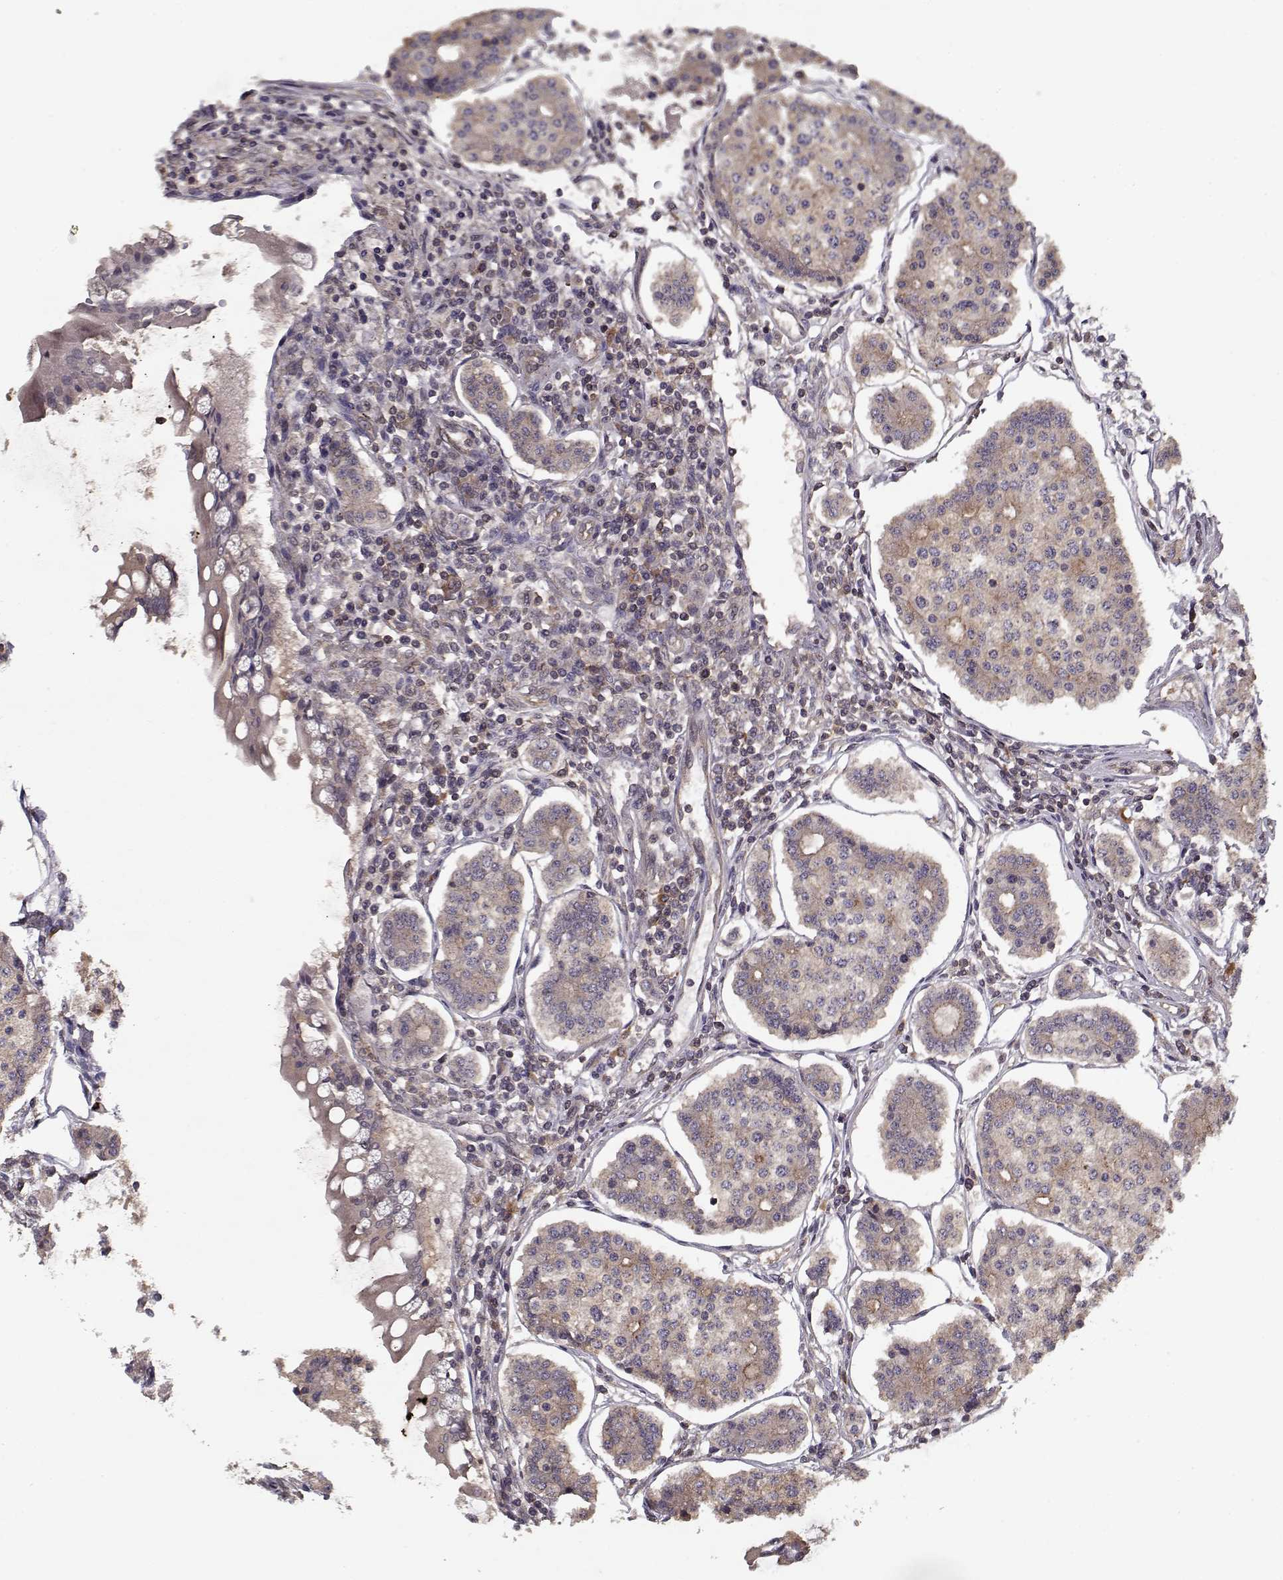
{"staining": {"intensity": "moderate", "quantity": "<25%", "location": "cytoplasmic/membranous"}, "tissue": "carcinoid", "cell_type": "Tumor cells", "image_type": "cancer", "snomed": [{"axis": "morphology", "description": "Carcinoid, malignant, NOS"}, {"axis": "topography", "description": "Small intestine"}], "caption": "Moderate cytoplasmic/membranous expression is present in about <25% of tumor cells in carcinoid (malignant). The protein of interest is shown in brown color, while the nuclei are stained blue.", "gene": "PPP1R12A", "patient": {"sex": "female", "age": 65}}